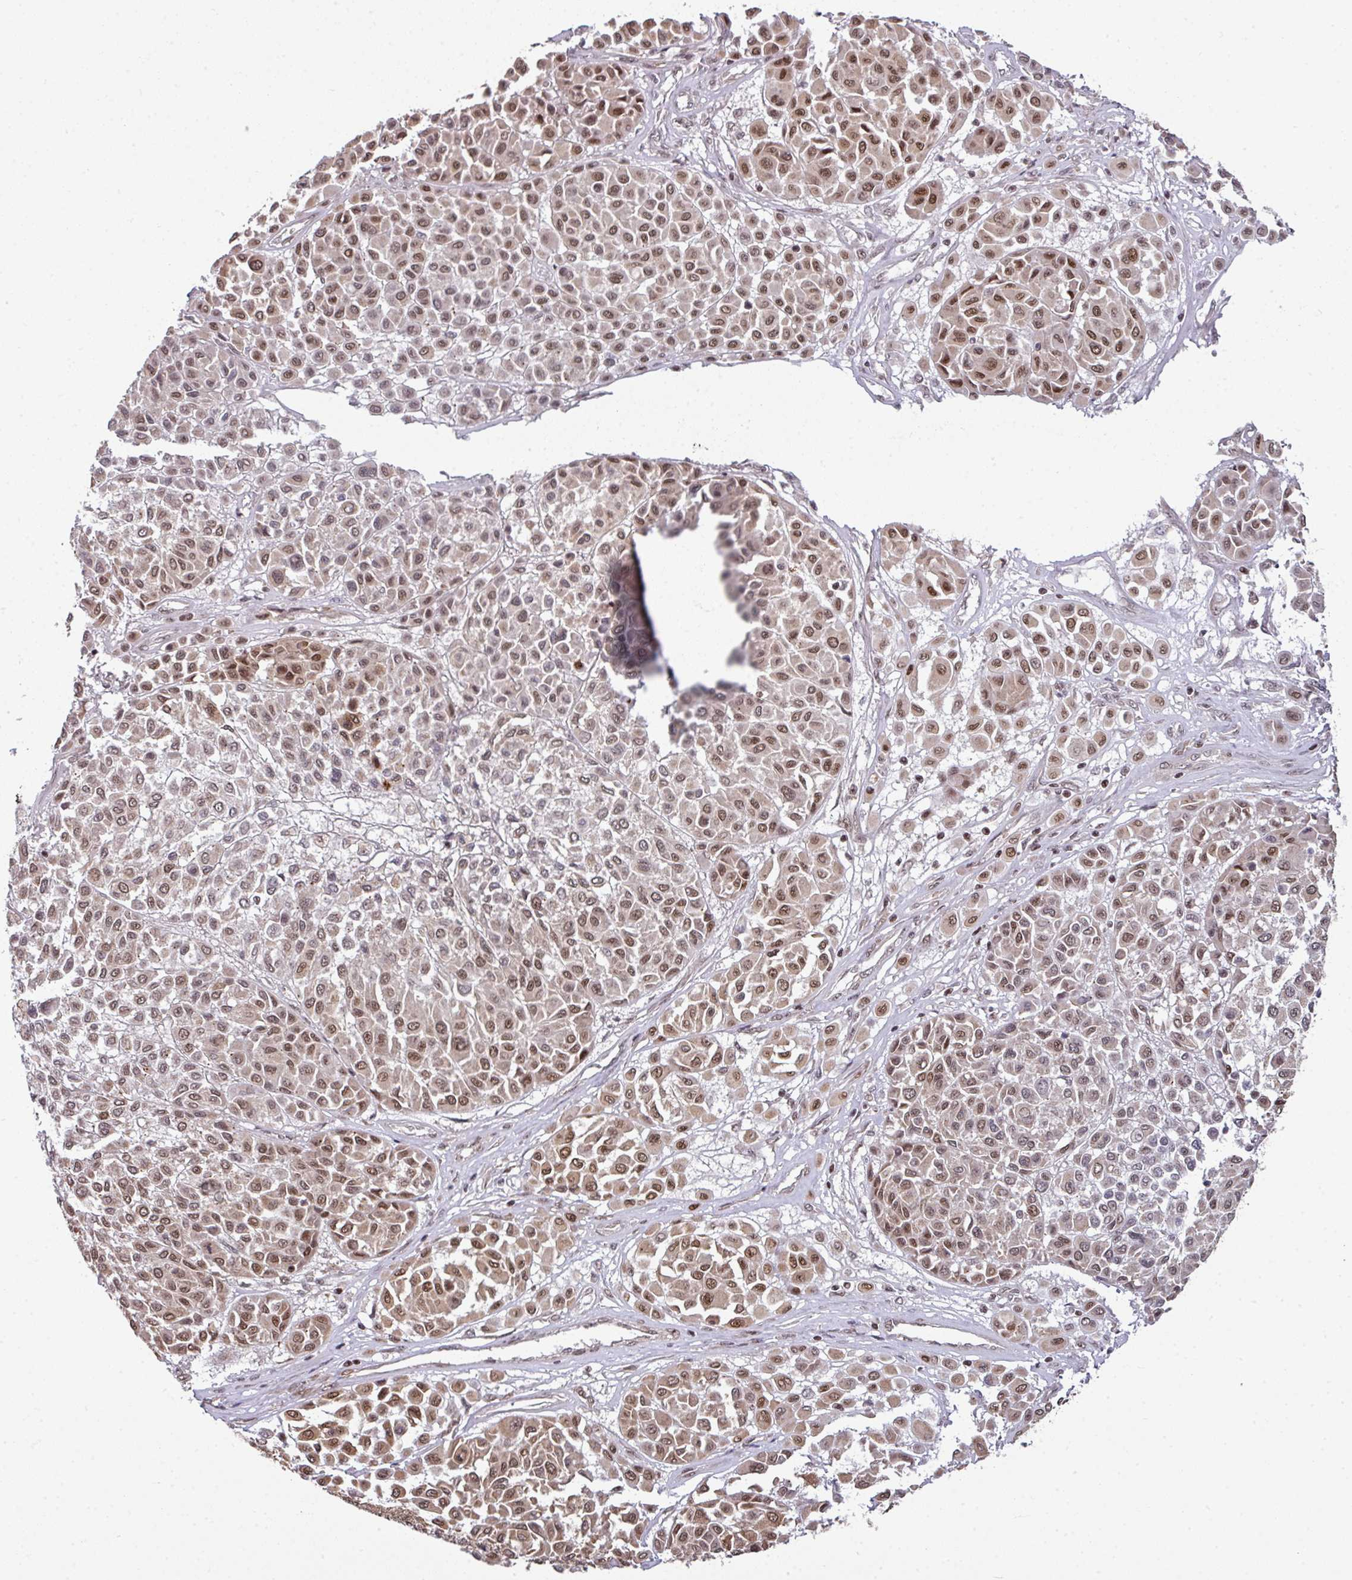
{"staining": {"intensity": "moderate", "quantity": ">75%", "location": "nuclear"}, "tissue": "melanoma", "cell_type": "Tumor cells", "image_type": "cancer", "snomed": [{"axis": "morphology", "description": "Malignant melanoma, Metastatic site"}, {"axis": "topography", "description": "Soft tissue"}], "caption": "Immunohistochemical staining of malignant melanoma (metastatic site) reveals medium levels of moderate nuclear protein positivity in about >75% of tumor cells.", "gene": "PHF23", "patient": {"sex": "male", "age": 41}}